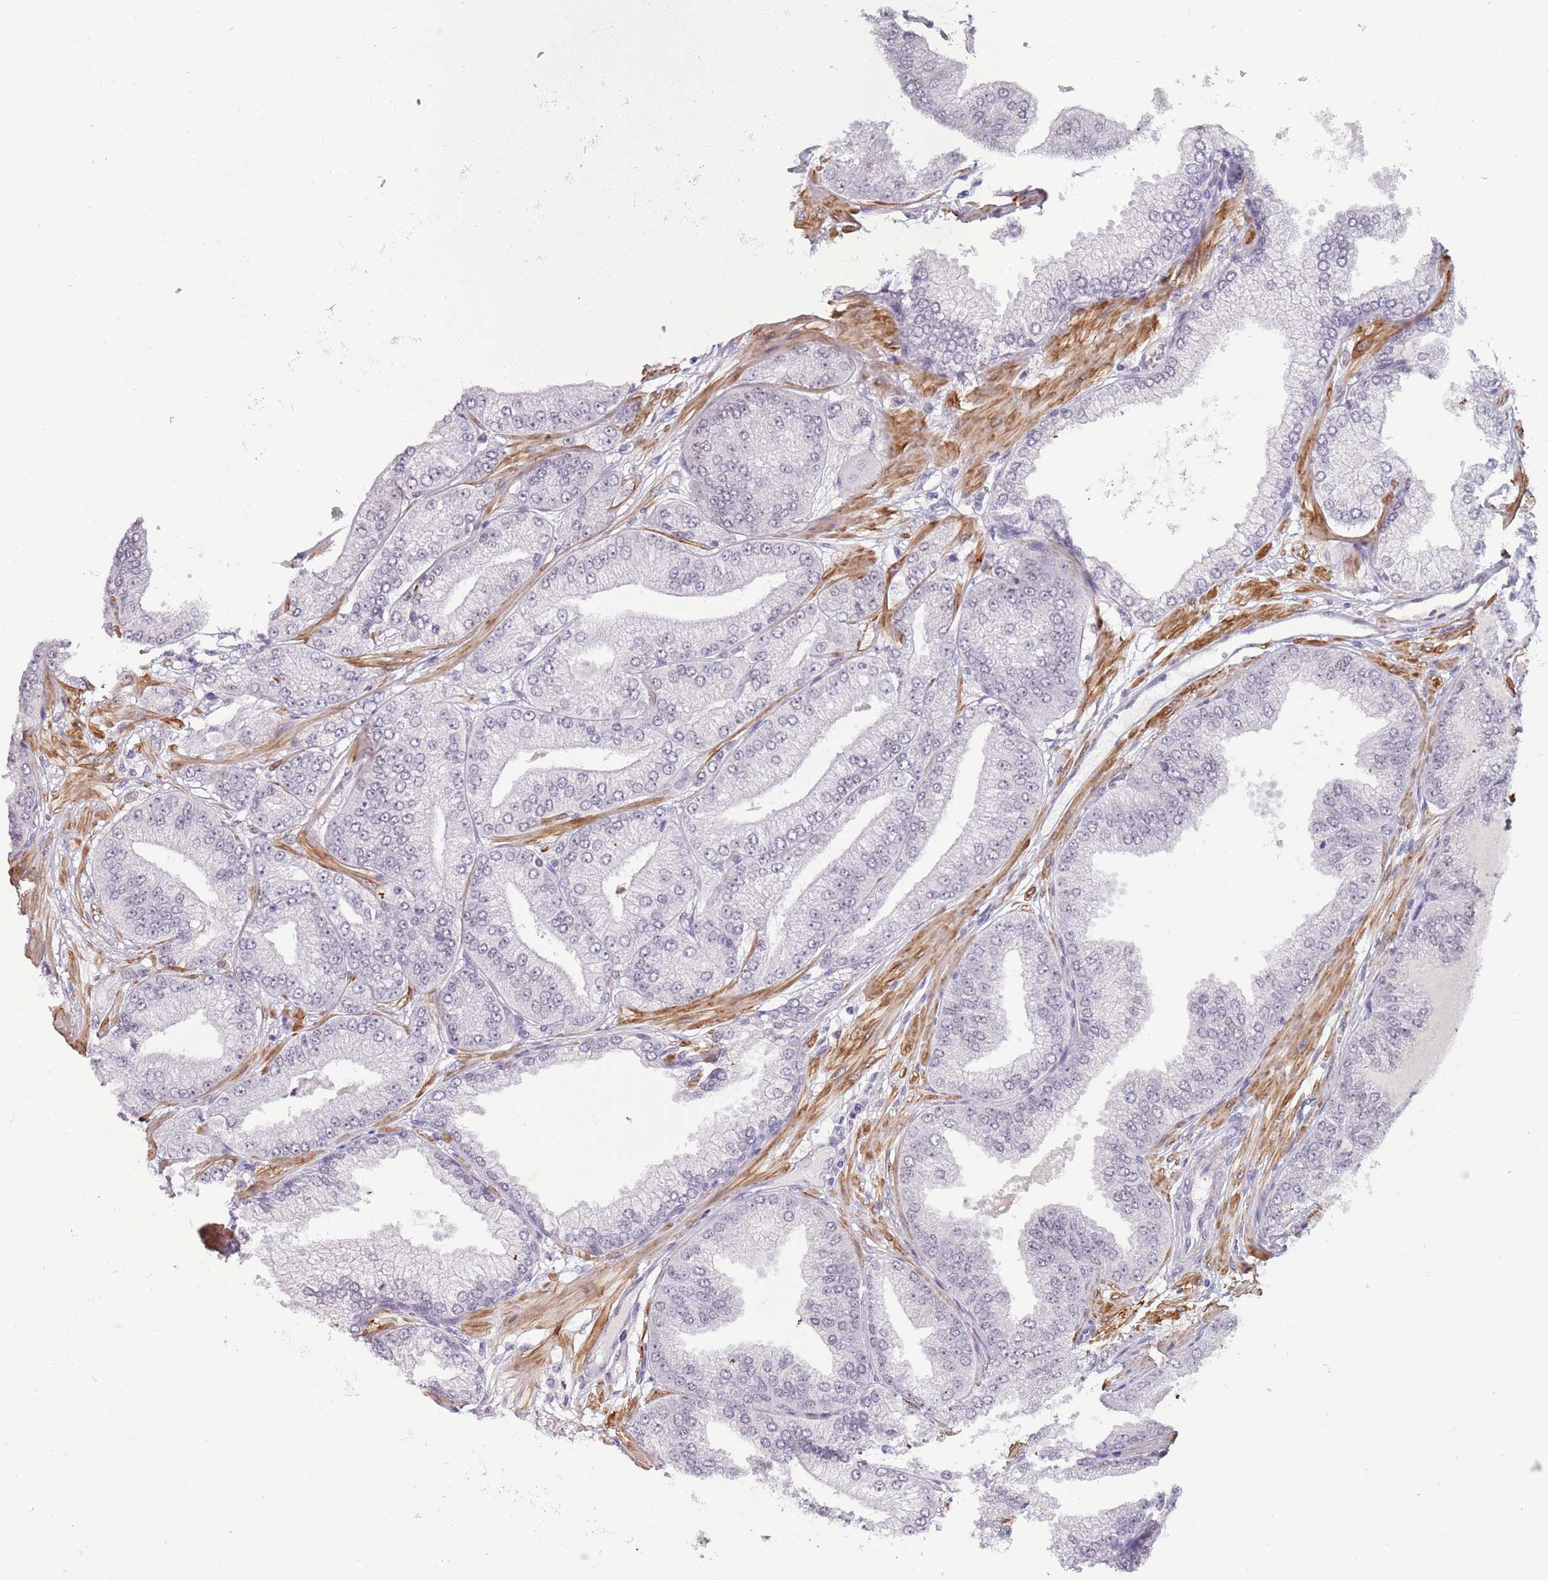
{"staining": {"intensity": "negative", "quantity": "none", "location": "none"}, "tissue": "prostate cancer", "cell_type": "Tumor cells", "image_type": "cancer", "snomed": [{"axis": "morphology", "description": "Adenocarcinoma, Low grade"}, {"axis": "topography", "description": "Prostate"}], "caption": "This is an immunohistochemistry micrograph of prostate cancer (adenocarcinoma (low-grade)). There is no staining in tumor cells.", "gene": "NBPF3", "patient": {"sex": "male", "age": 55}}